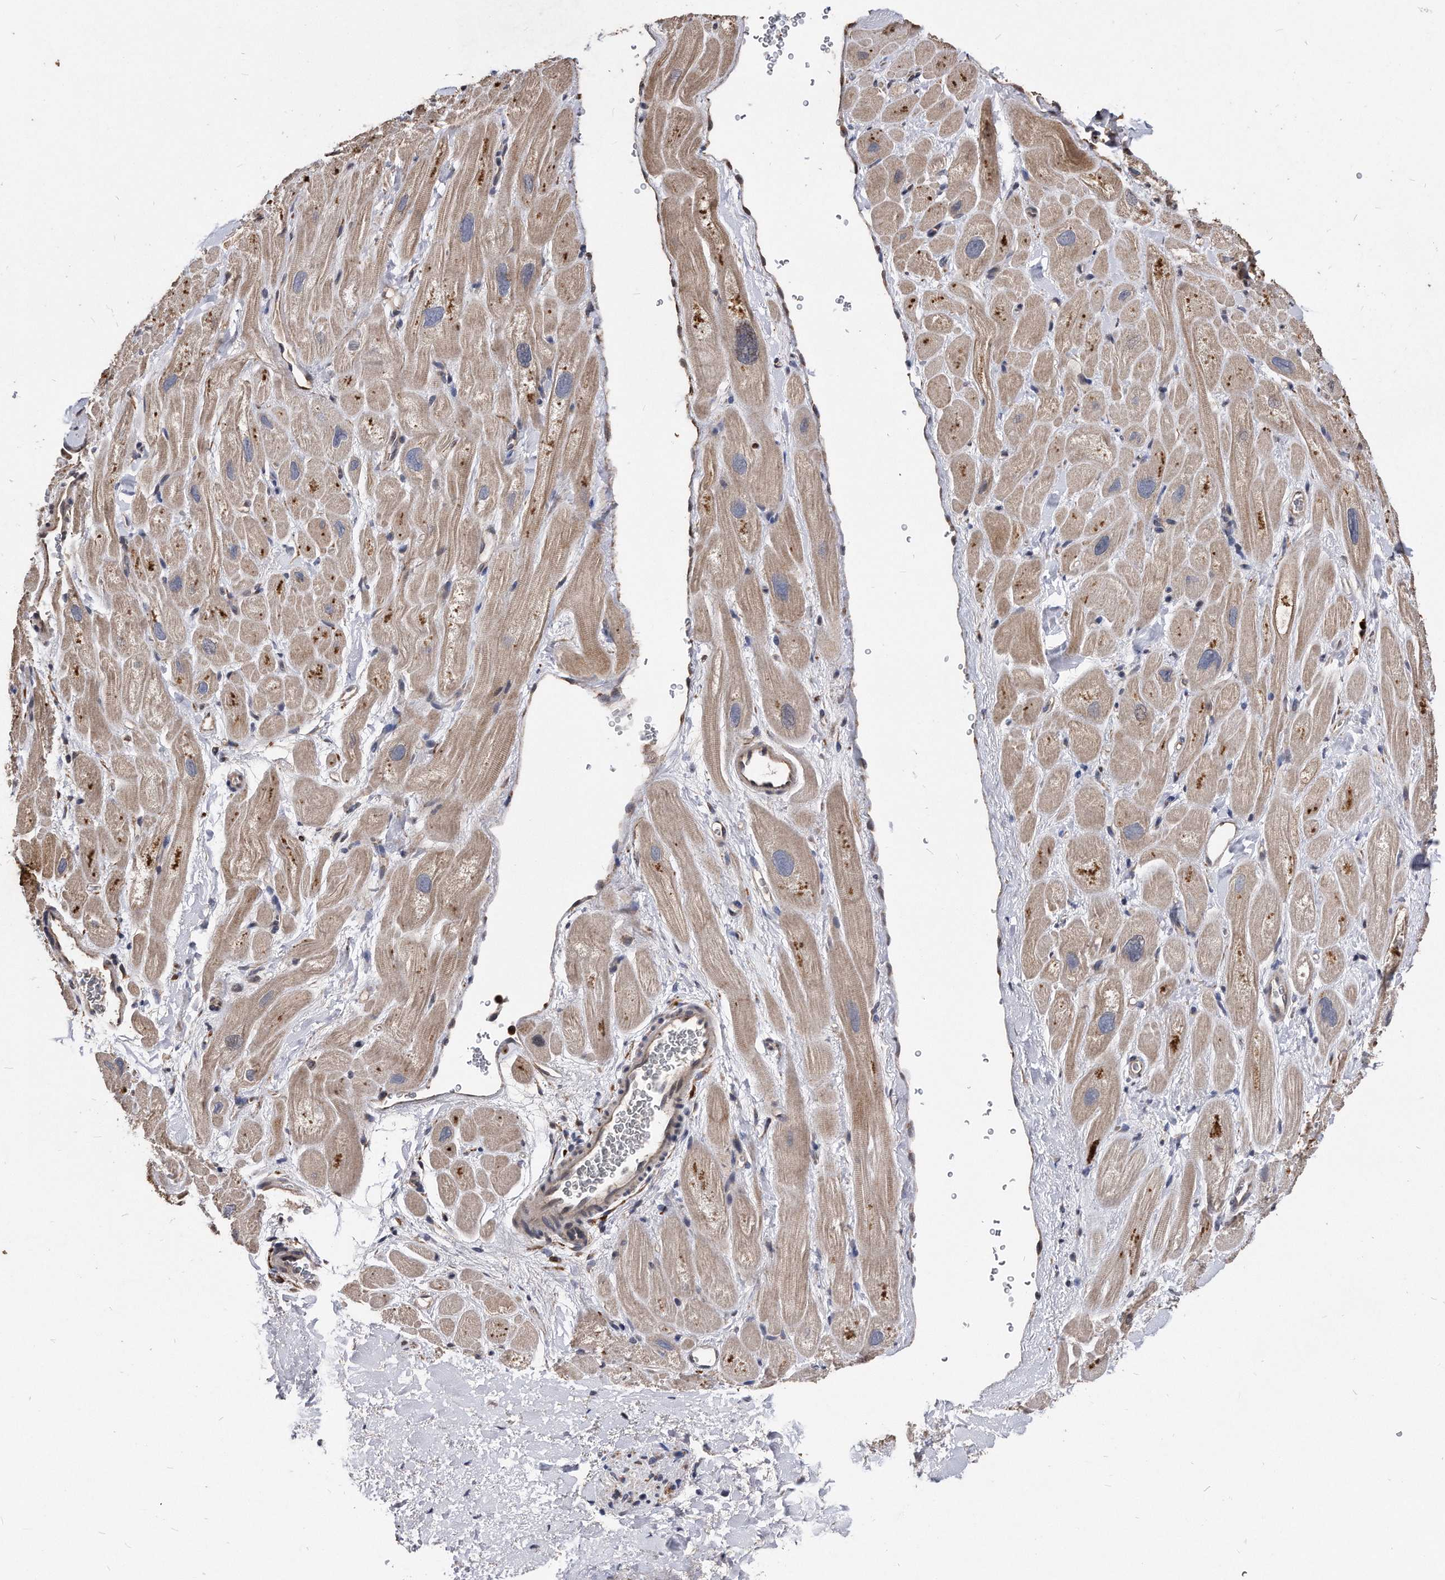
{"staining": {"intensity": "moderate", "quantity": "<25%", "location": "cytoplasmic/membranous"}, "tissue": "heart muscle", "cell_type": "Cardiomyocytes", "image_type": "normal", "snomed": [{"axis": "morphology", "description": "Normal tissue, NOS"}, {"axis": "topography", "description": "Heart"}], "caption": "Unremarkable heart muscle shows moderate cytoplasmic/membranous staining in approximately <25% of cardiomyocytes (DAB (3,3'-diaminobenzidine) IHC with brightfield microscopy, high magnification)..", "gene": "IL20RA", "patient": {"sex": "male", "age": 49}}